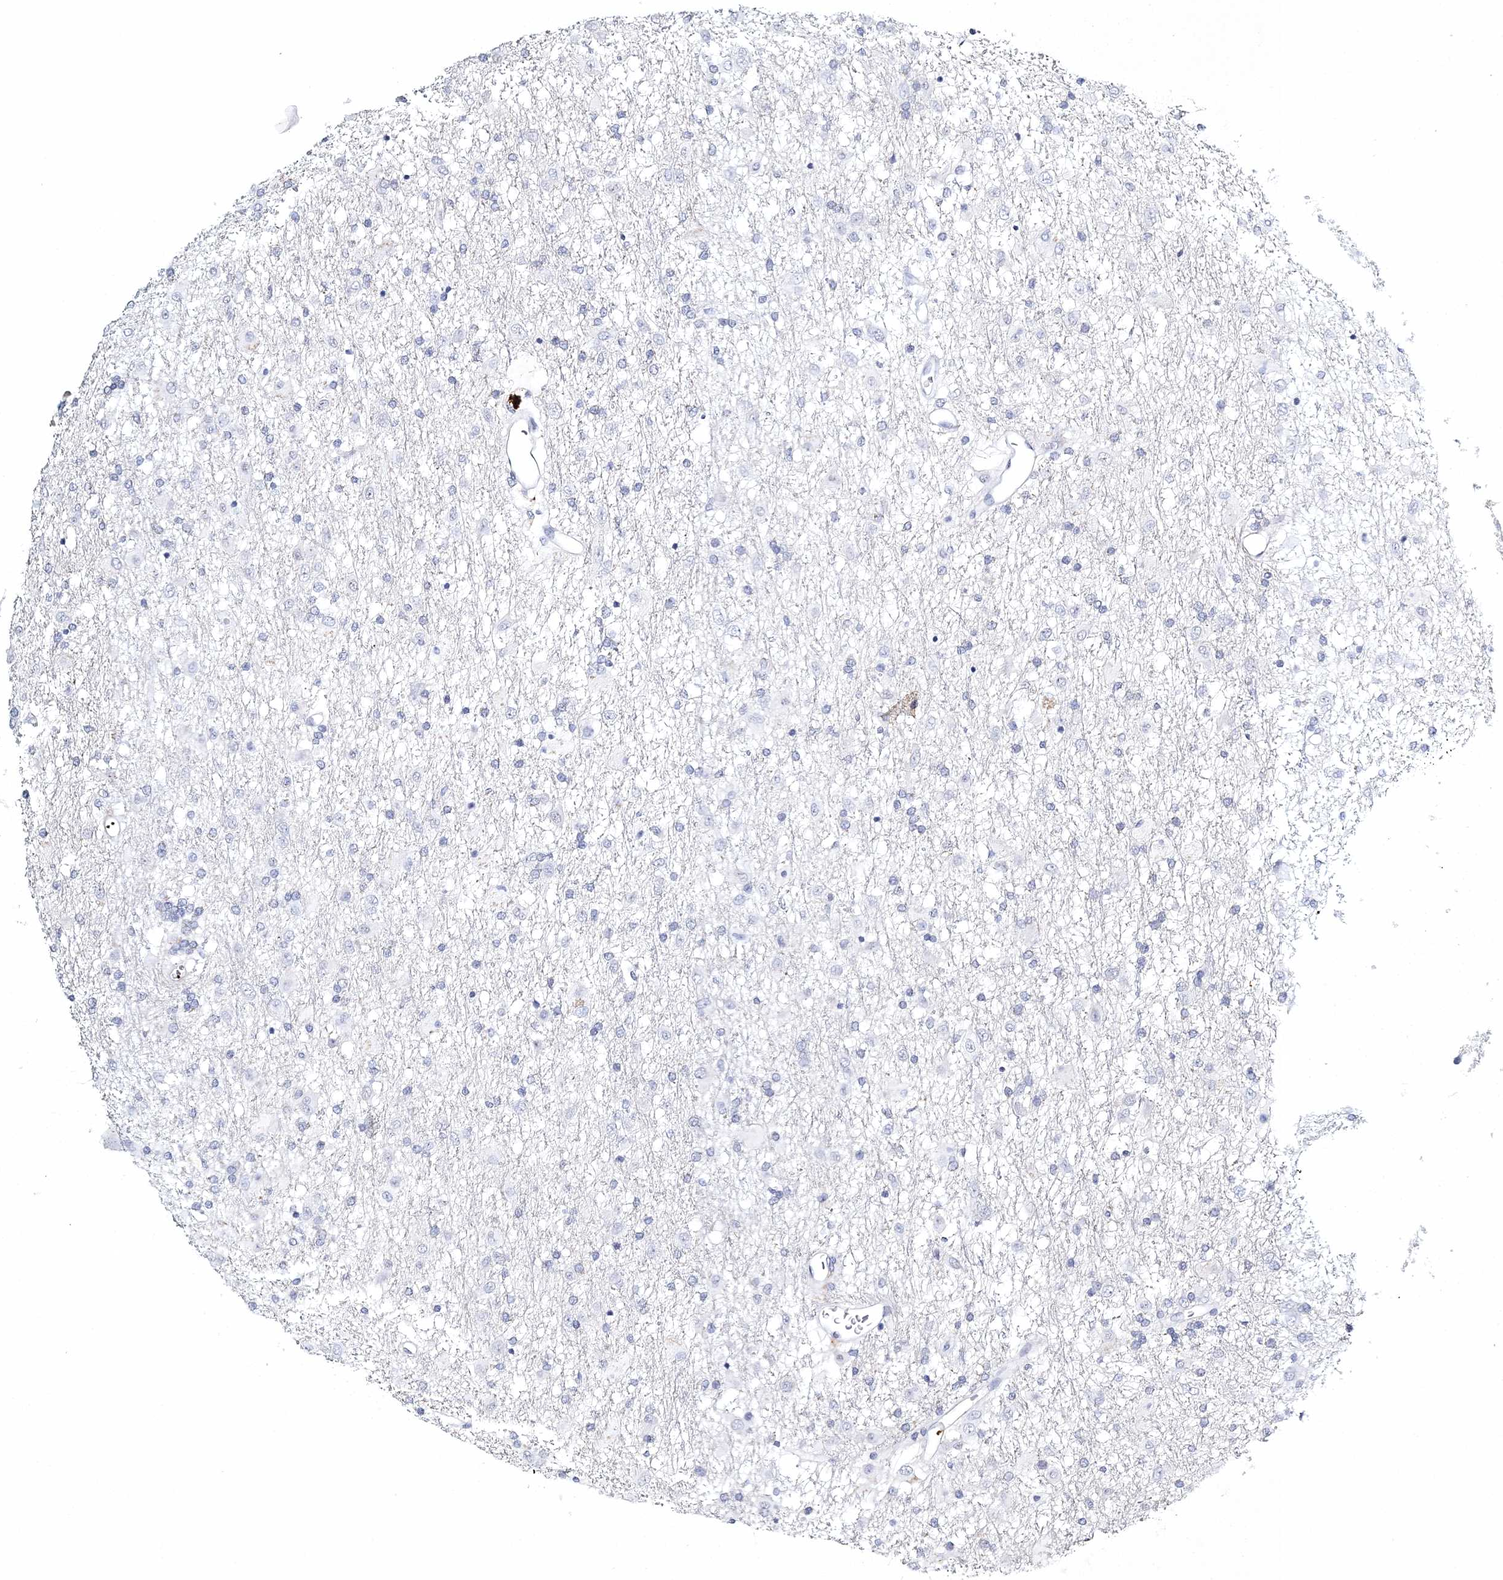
{"staining": {"intensity": "negative", "quantity": "none", "location": "none"}, "tissue": "glioma", "cell_type": "Tumor cells", "image_type": "cancer", "snomed": [{"axis": "morphology", "description": "Glioma, malignant, Low grade"}, {"axis": "topography", "description": "Brain"}], "caption": "This is an immunohistochemistry image of human glioma. There is no staining in tumor cells.", "gene": "MYOZ2", "patient": {"sex": "male", "age": 65}}